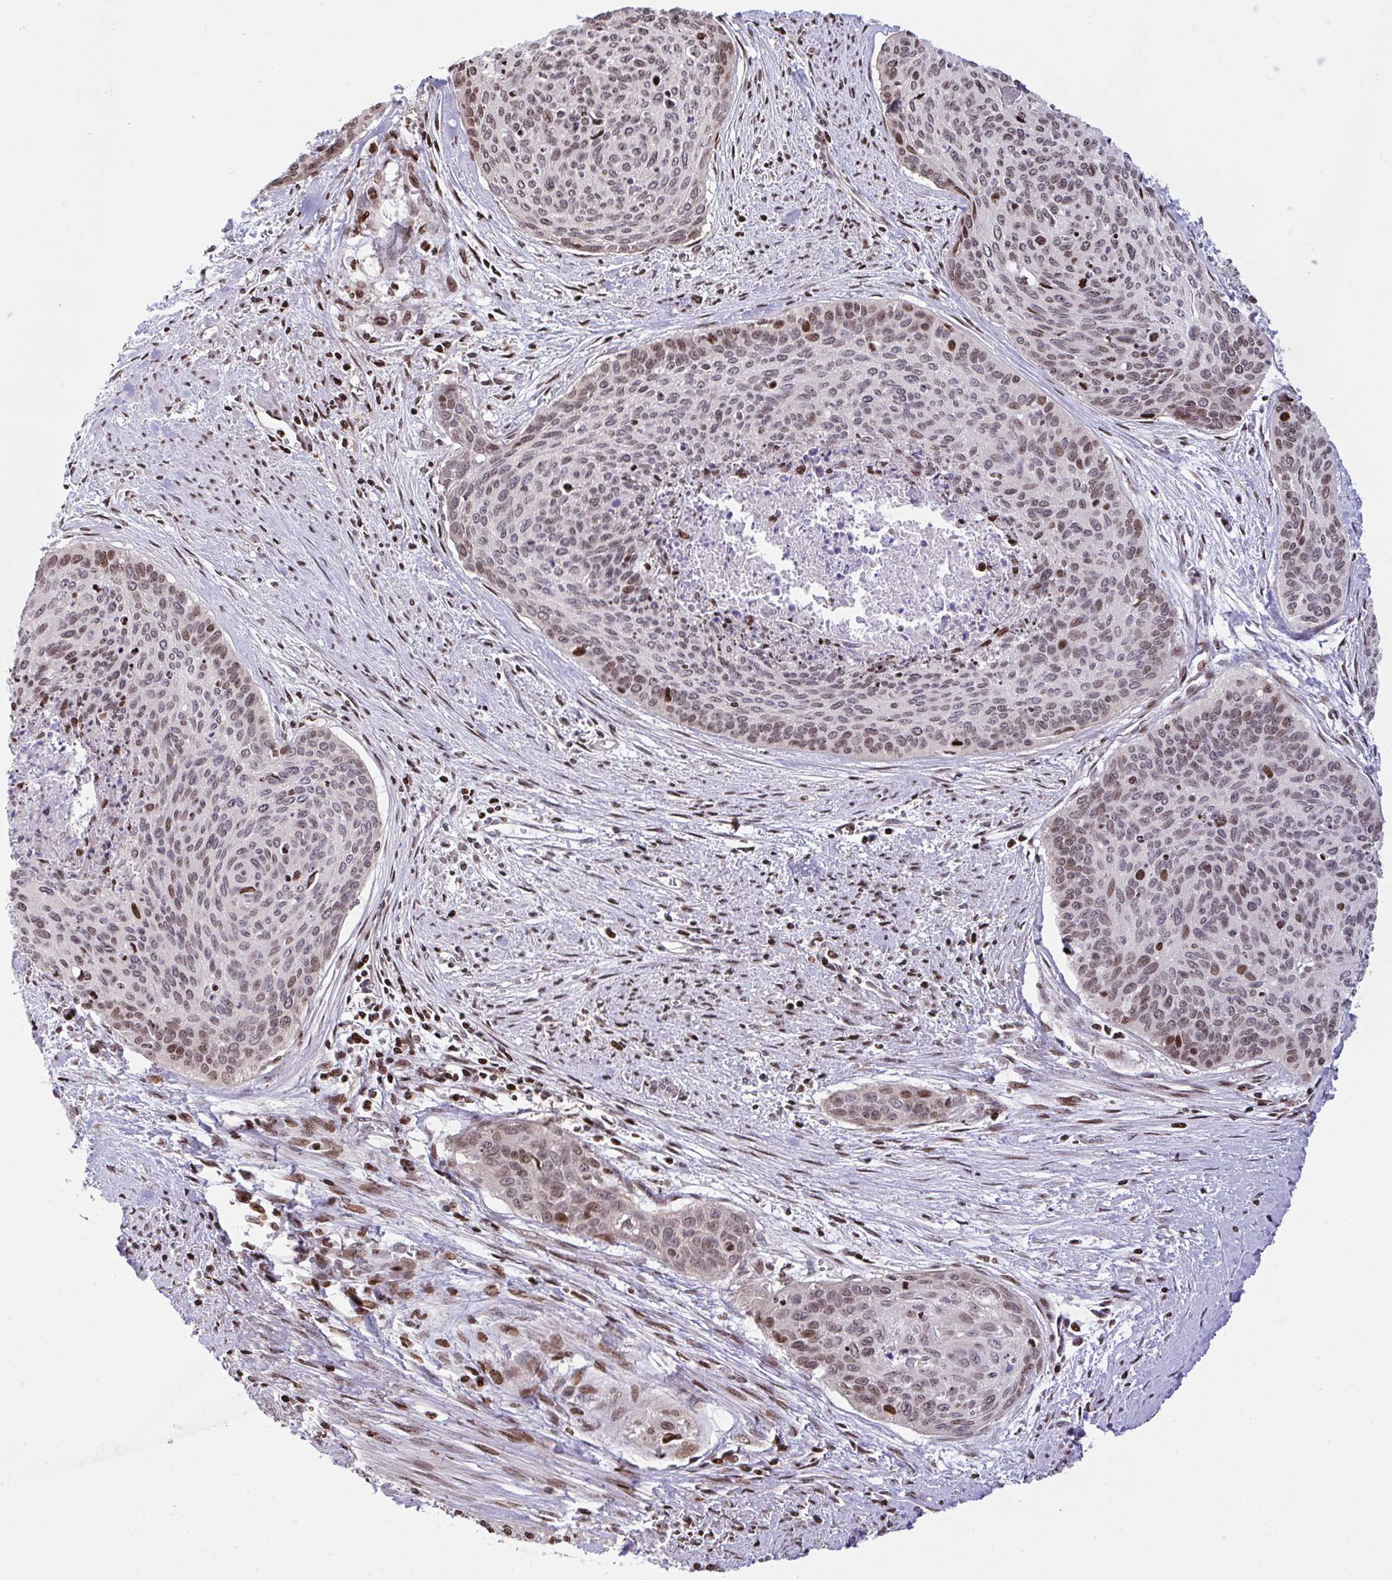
{"staining": {"intensity": "moderate", "quantity": ">75%", "location": "nuclear"}, "tissue": "cervical cancer", "cell_type": "Tumor cells", "image_type": "cancer", "snomed": [{"axis": "morphology", "description": "Squamous cell carcinoma, NOS"}, {"axis": "topography", "description": "Cervix"}], "caption": "Tumor cells demonstrate medium levels of moderate nuclear positivity in about >75% of cells in human squamous cell carcinoma (cervical). The protein of interest is shown in brown color, while the nuclei are stained blue.", "gene": "RAPGEF5", "patient": {"sex": "female", "age": 55}}